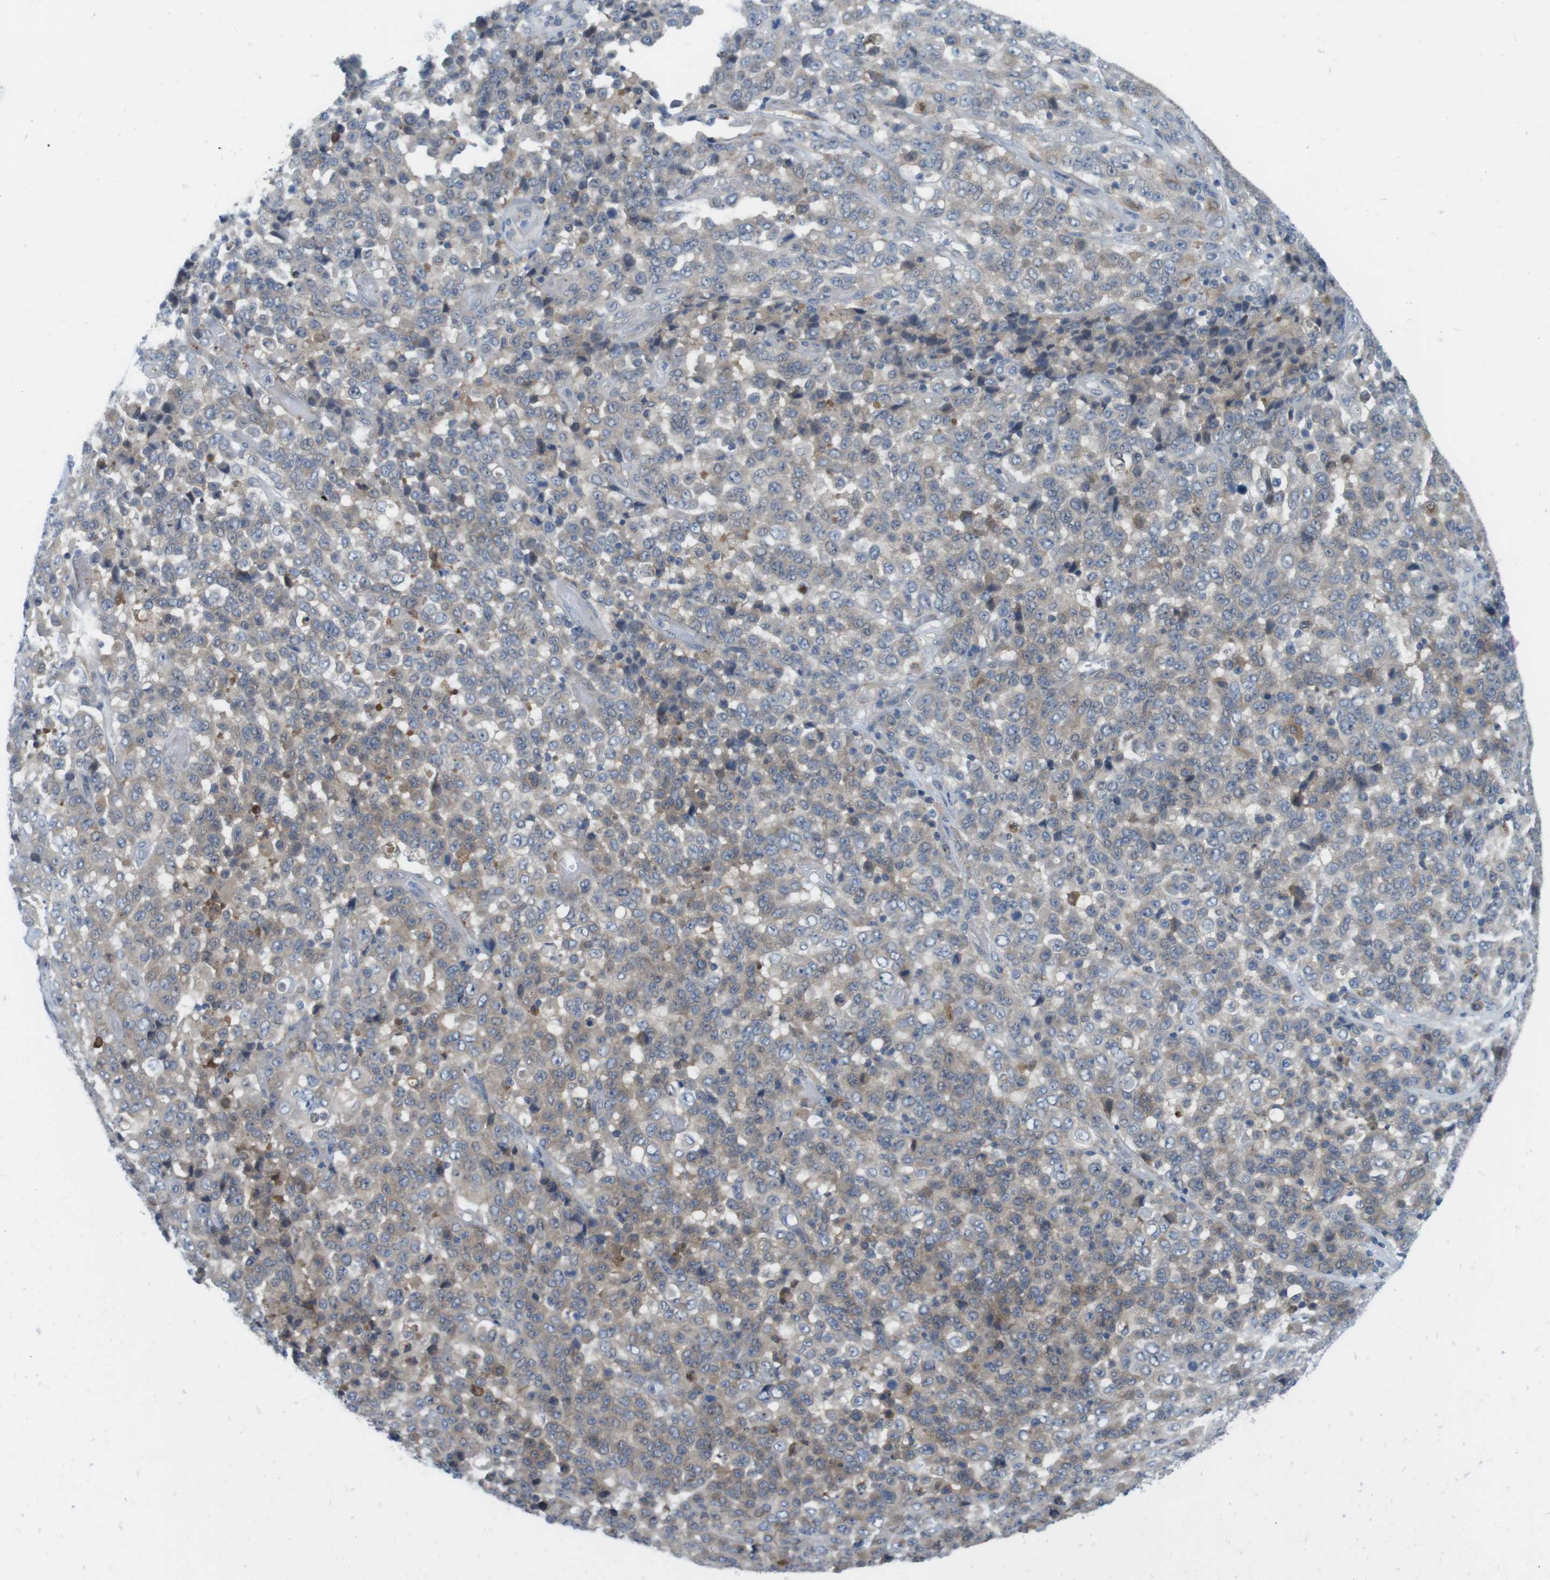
{"staining": {"intensity": "moderate", "quantity": ">75%", "location": "cytoplasmic/membranous"}, "tissue": "stomach cancer", "cell_type": "Tumor cells", "image_type": "cancer", "snomed": [{"axis": "morphology", "description": "Adenocarcinoma, NOS"}, {"axis": "topography", "description": "Stomach"}], "caption": "Human stomach cancer stained with a protein marker demonstrates moderate staining in tumor cells.", "gene": "CASP2", "patient": {"sex": "female", "age": 73}}